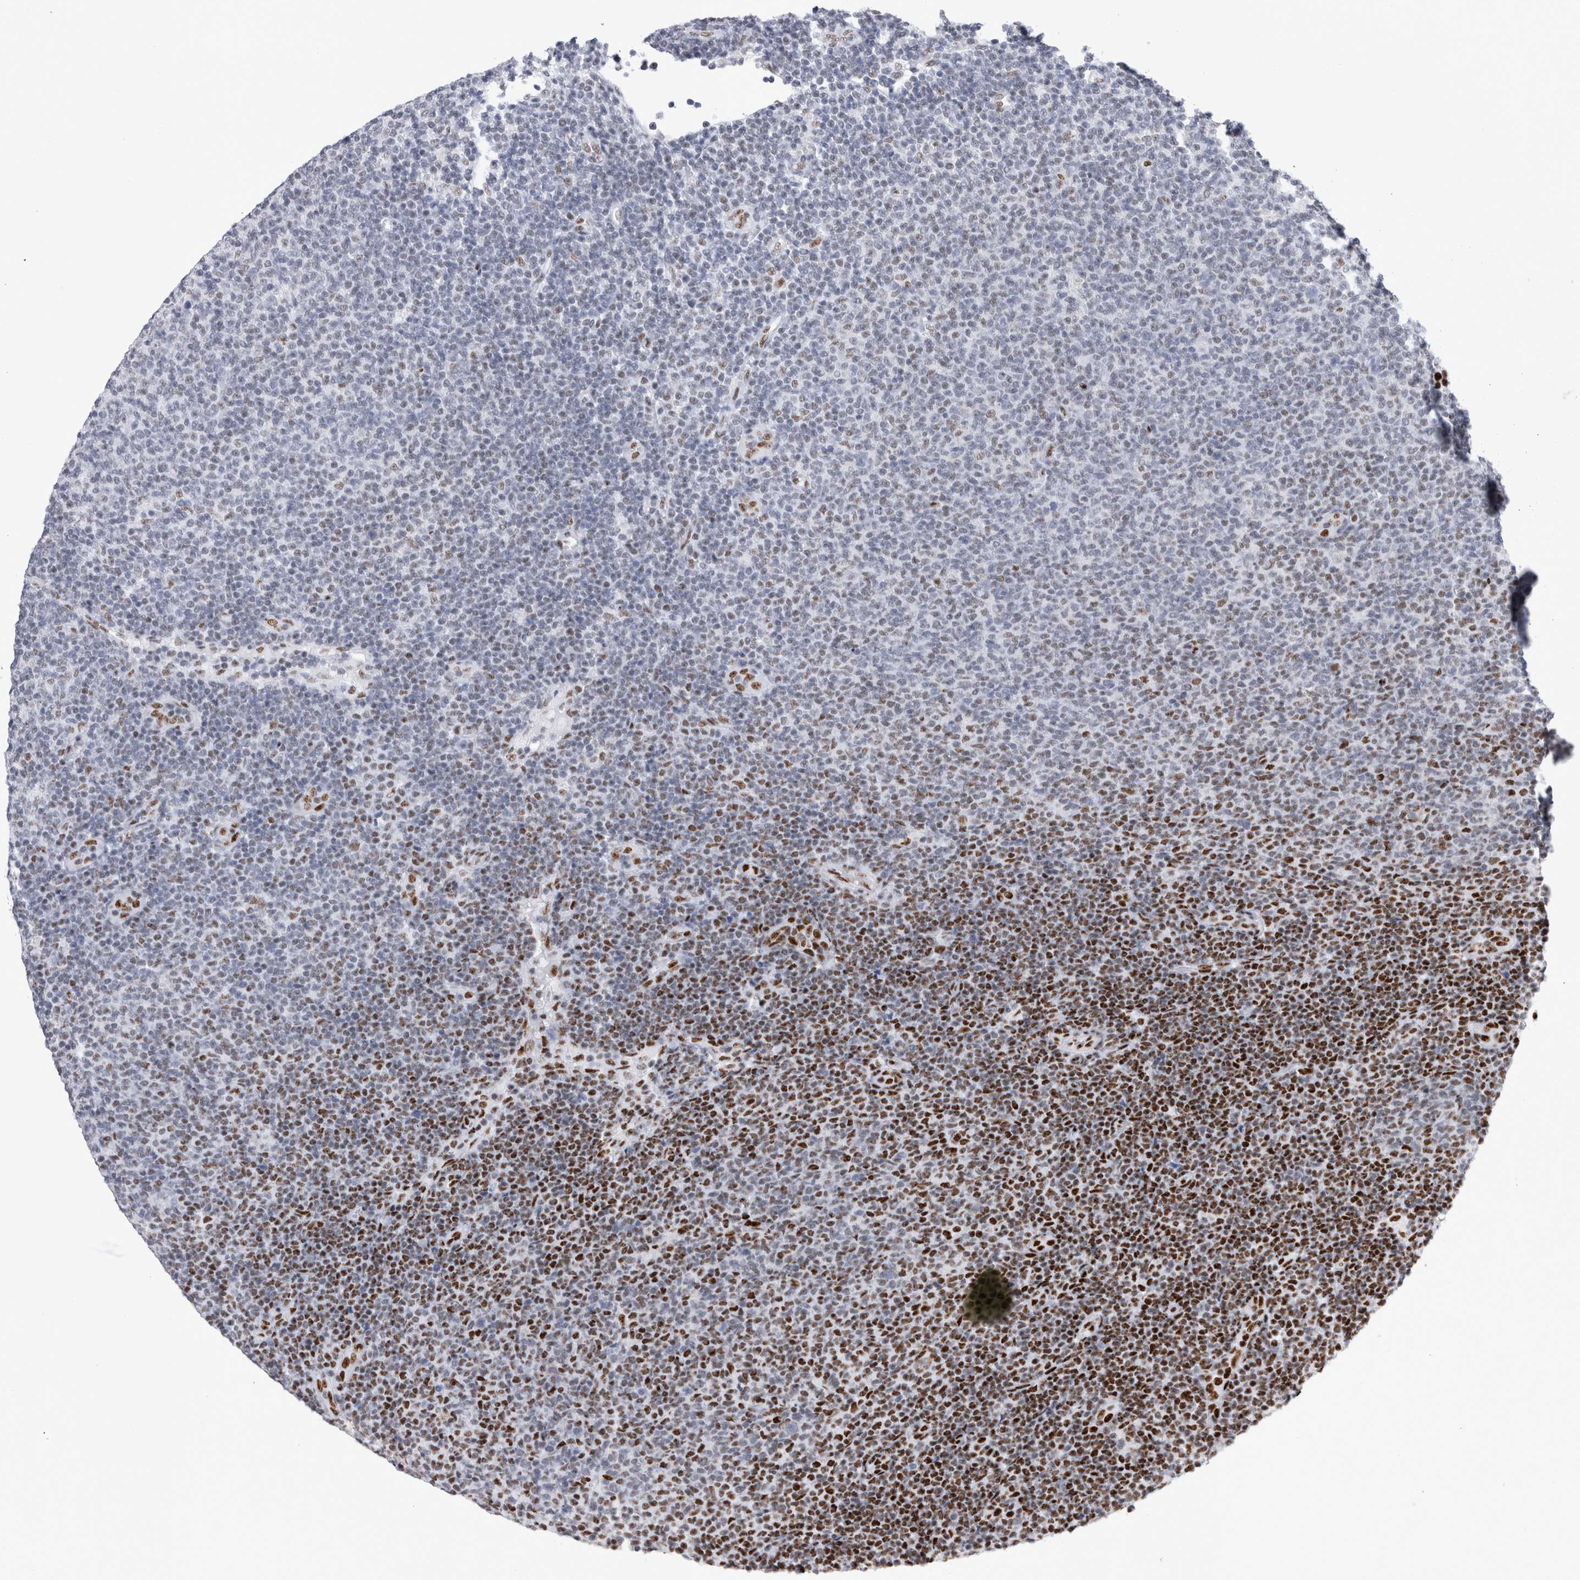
{"staining": {"intensity": "strong", "quantity": "25%-75%", "location": "nuclear"}, "tissue": "lymphoma", "cell_type": "Tumor cells", "image_type": "cancer", "snomed": [{"axis": "morphology", "description": "Malignant lymphoma, non-Hodgkin's type, Low grade"}, {"axis": "topography", "description": "Lymph node"}], "caption": "A high-resolution histopathology image shows immunohistochemistry staining of malignant lymphoma, non-Hodgkin's type (low-grade), which exhibits strong nuclear staining in about 25%-75% of tumor cells.", "gene": "RBM6", "patient": {"sex": "male", "age": 66}}